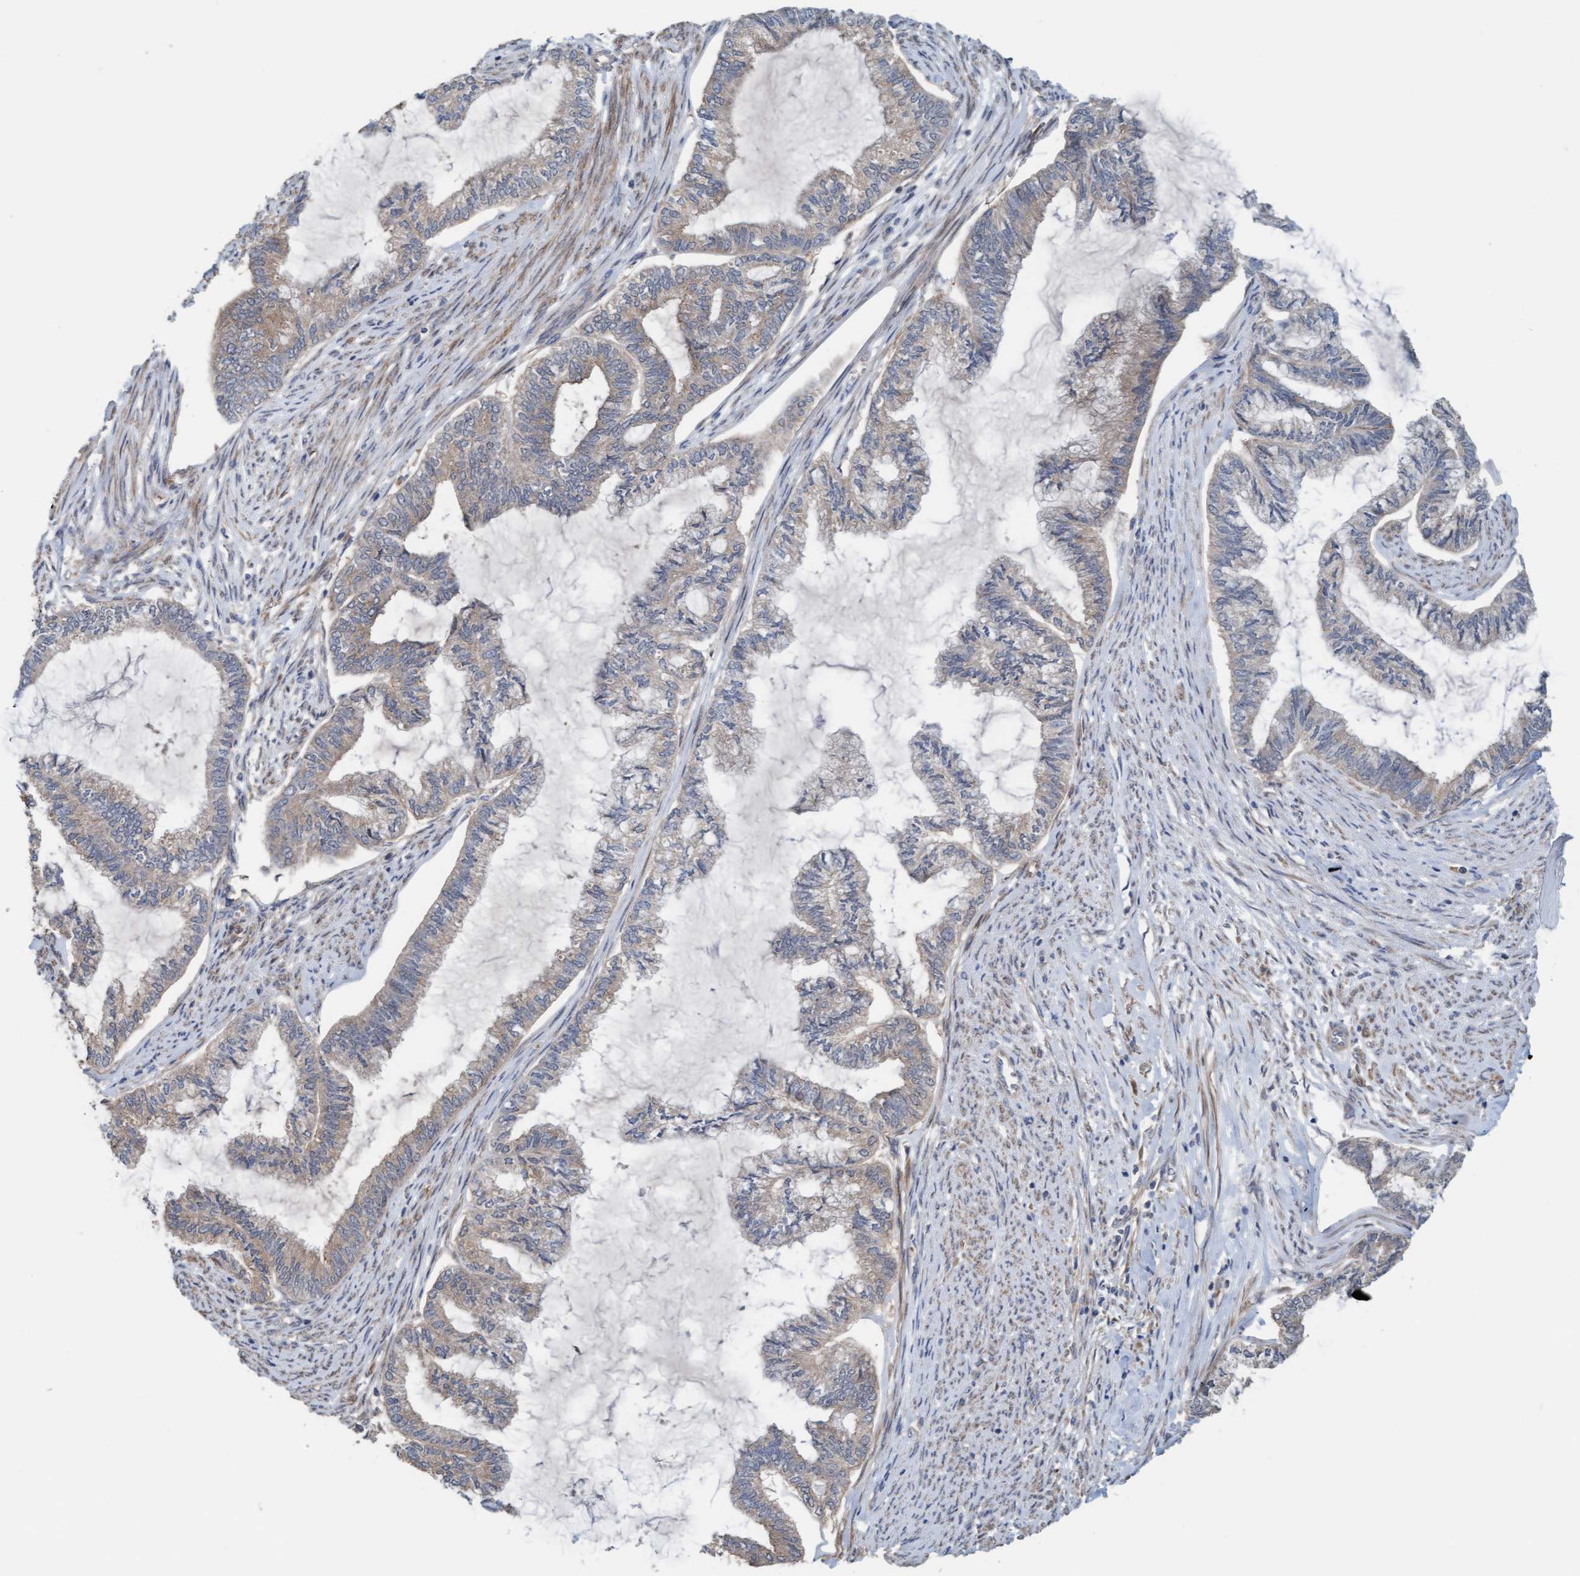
{"staining": {"intensity": "weak", "quantity": "25%-75%", "location": "cytoplasmic/membranous"}, "tissue": "endometrial cancer", "cell_type": "Tumor cells", "image_type": "cancer", "snomed": [{"axis": "morphology", "description": "Adenocarcinoma, NOS"}, {"axis": "topography", "description": "Endometrium"}], "caption": "Protein positivity by IHC exhibits weak cytoplasmic/membranous staining in about 25%-75% of tumor cells in endometrial adenocarcinoma. (DAB IHC, brown staining for protein, blue staining for nuclei).", "gene": "UBAP1", "patient": {"sex": "female", "age": 86}}